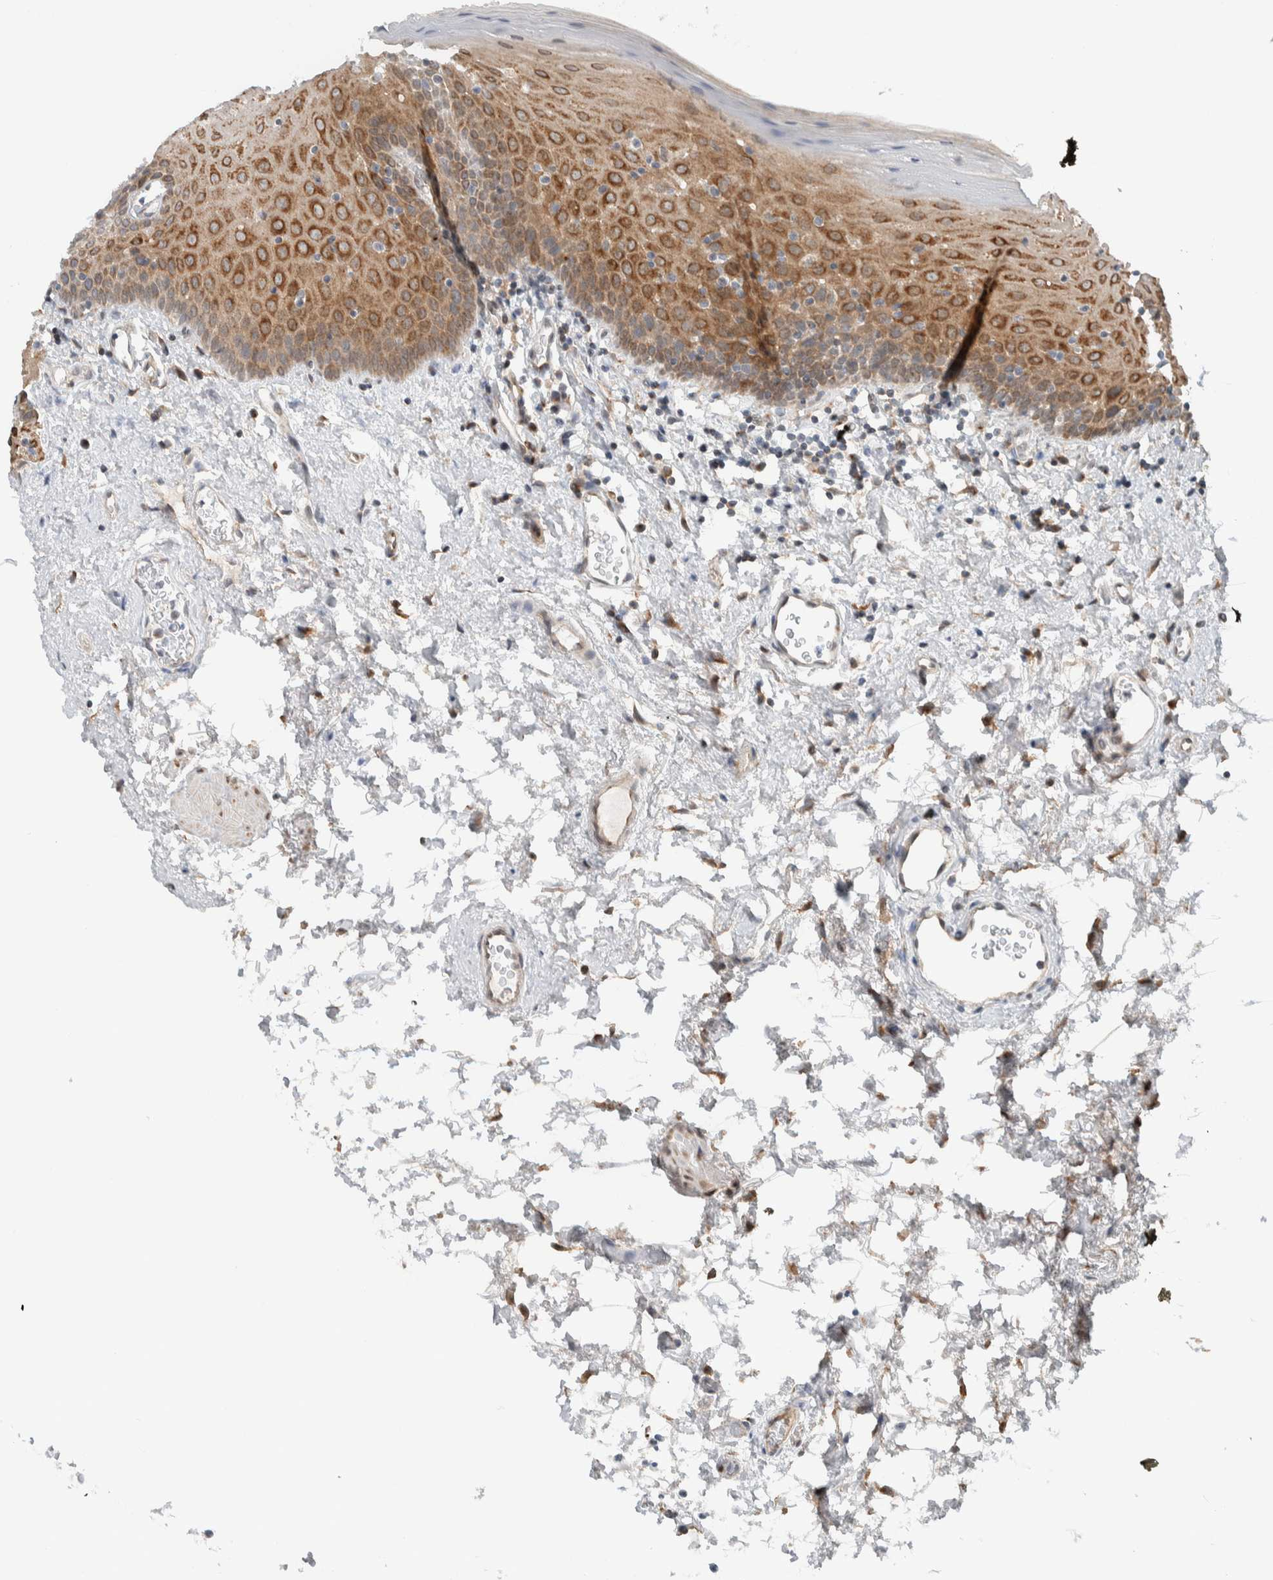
{"staining": {"intensity": "strong", "quantity": ">75%", "location": "cytoplasmic/membranous"}, "tissue": "oral mucosa", "cell_type": "Squamous epithelial cells", "image_type": "normal", "snomed": [{"axis": "morphology", "description": "Normal tissue, NOS"}, {"axis": "topography", "description": "Oral tissue"}], "caption": "Immunohistochemistry (IHC) (DAB (3,3'-diaminobenzidine)) staining of normal oral mucosa displays strong cytoplasmic/membranous protein expression in approximately >75% of squamous epithelial cells. (DAB (3,3'-diaminobenzidine) IHC, brown staining for protein, blue staining for nuclei).", "gene": "RERE", "patient": {"sex": "male", "age": 66}}